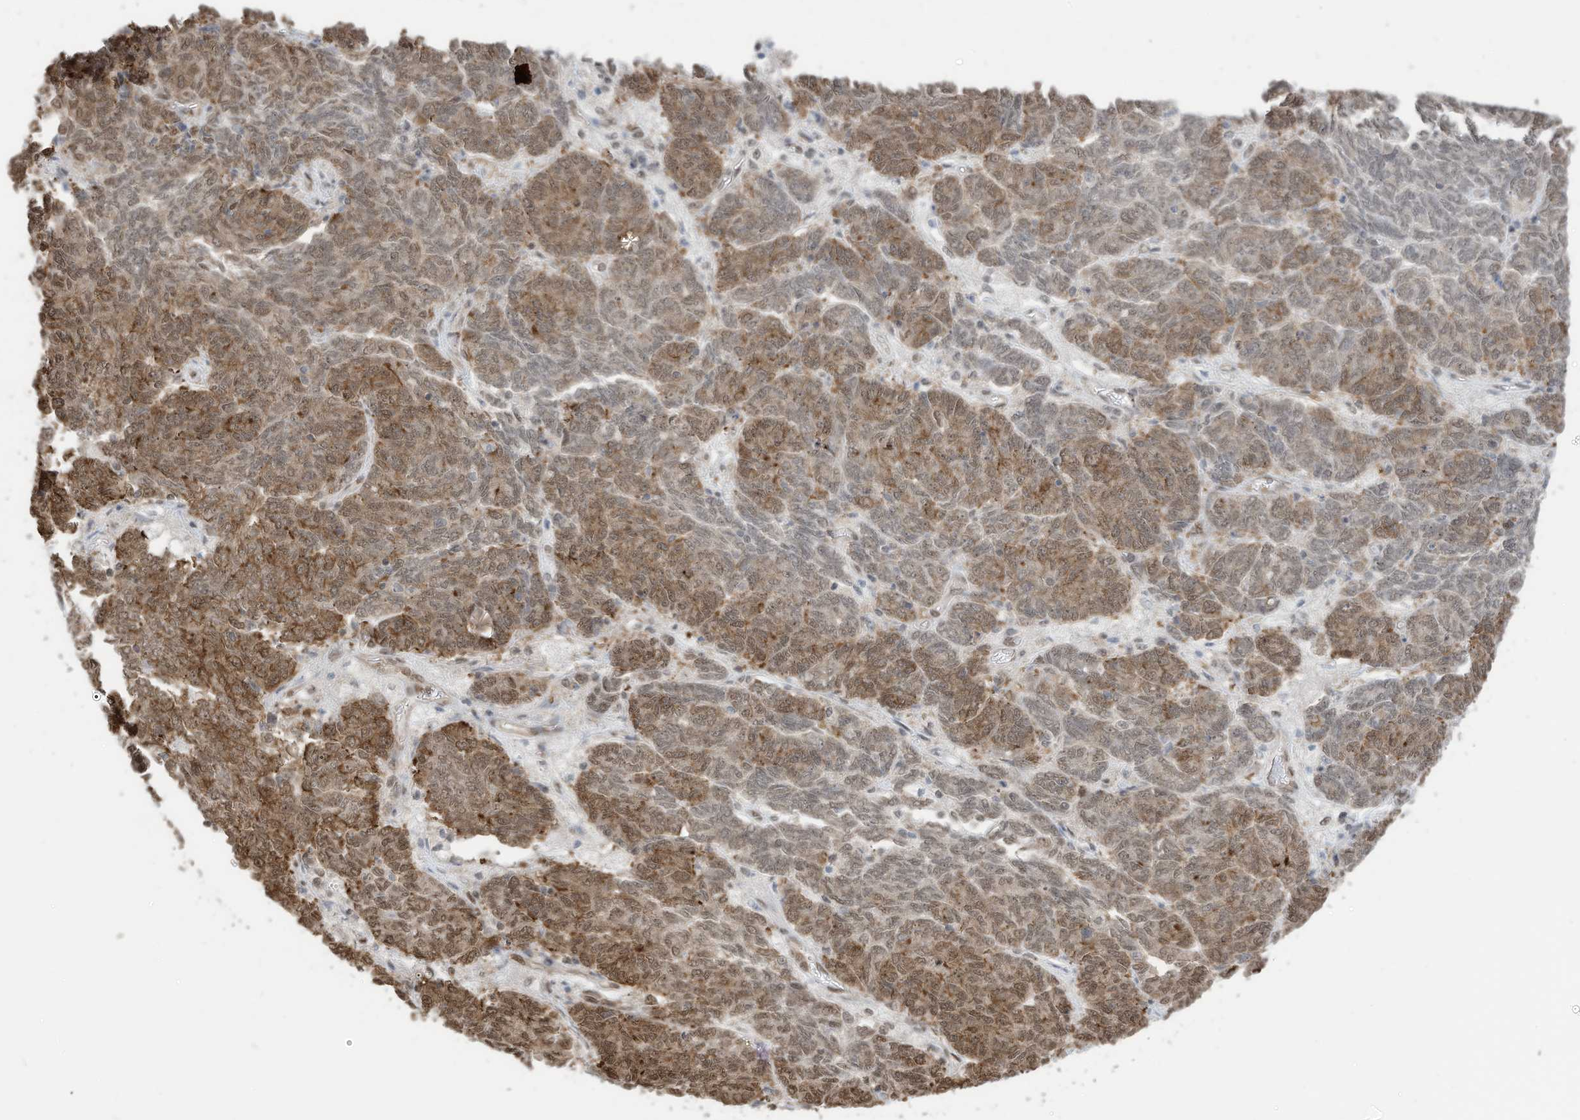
{"staining": {"intensity": "moderate", "quantity": ">75%", "location": "cytoplasmic/membranous,nuclear"}, "tissue": "endometrial cancer", "cell_type": "Tumor cells", "image_type": "cancer", "snomed": [{"axis": "morphology", "description": "Adenocarcinoma, NOS"}, {"axis": "topography", "description": "Endometrium"}], "caption": "Immunohistochemical staining of human endometrial cancer exhibits moderate cytoplasmic/membranous and nuclear protein staining in approximately >75% of tumor cells.", "gene": "ZNF195", "patient": {"sex": "female", "age": 80}}